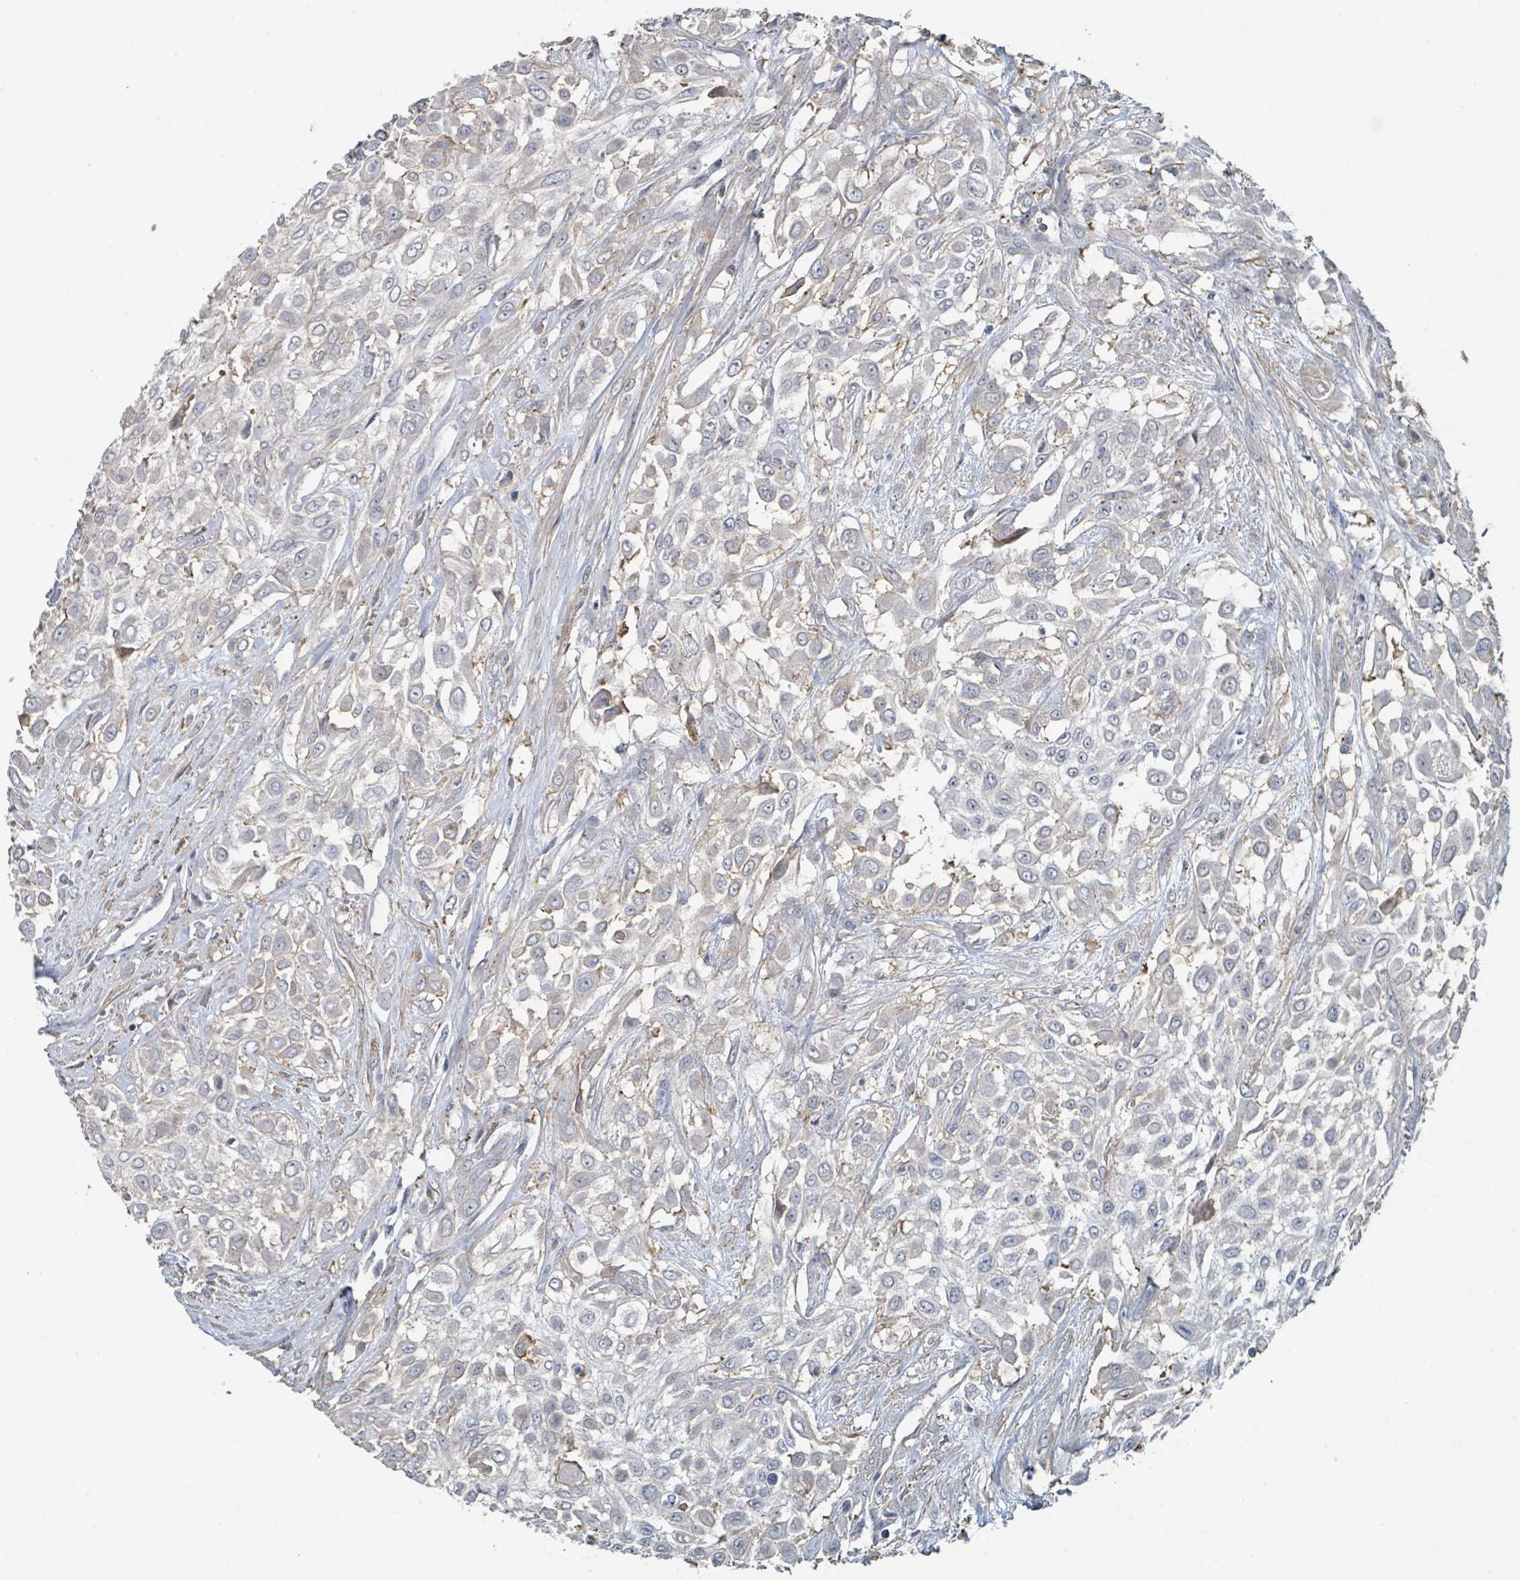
{"staining": {"intensity": "negative", "quantity": "none", "location": "none"}, "tissue": "urothelial cancer", "cell_type": "Tumor cells", "image_type": "cancer", "snomed": [{"axis": "morphology", "description": "Urothelial carcinoma, High grade"}, {"axis": "topography", "description": "Urinary bladder"}], "caption": "An IHC photomicrograph of high-grade urothelial carcinoma is shown. There is no staining in tumor cells of high-grade urothelial carcinoma.", "gene": "LRRC42", "patient": {"sex": "male", "age": 57}}